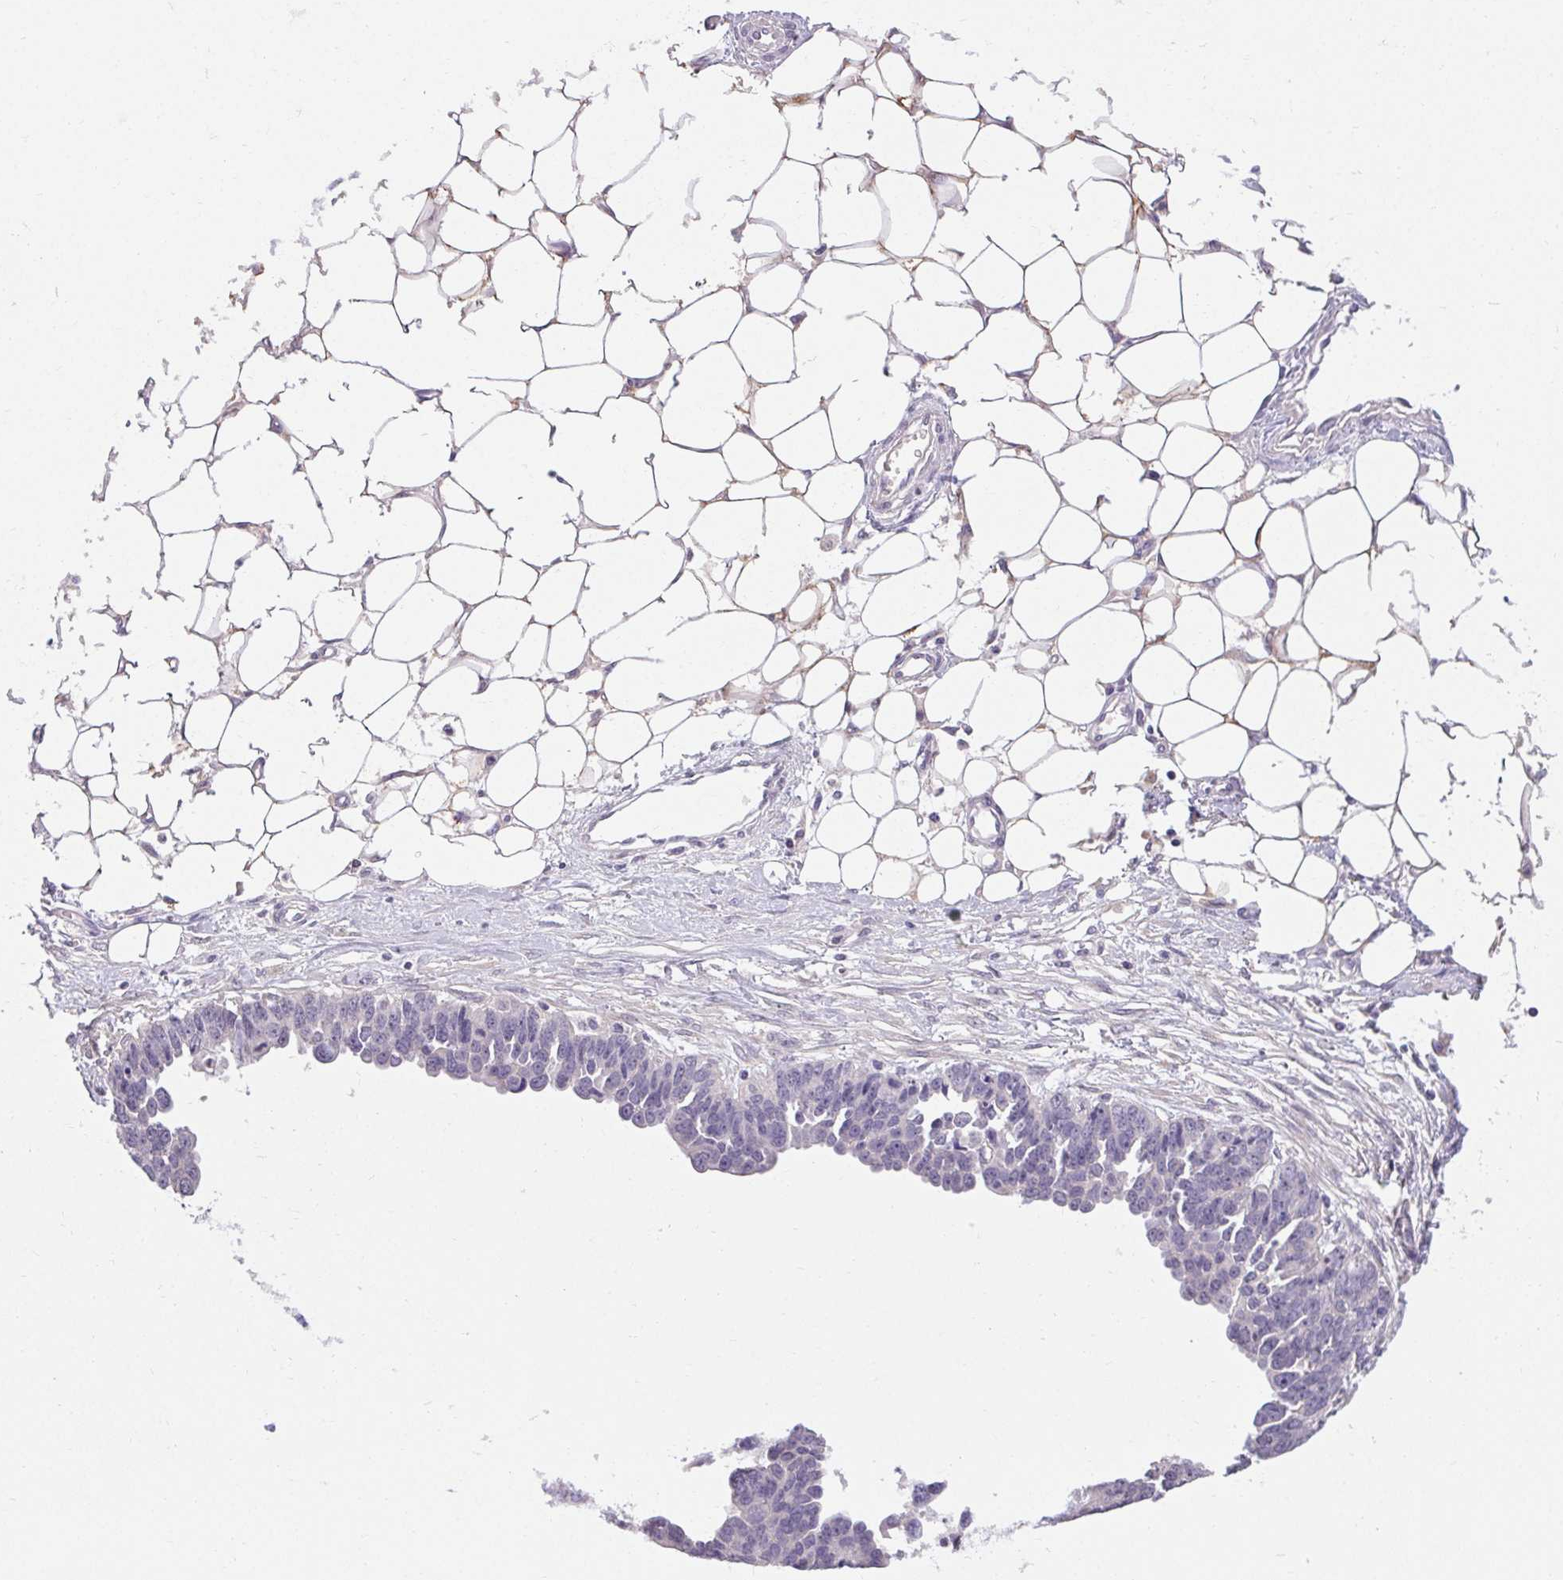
{"staining": {"intensity": "negative", "quantity": "none", "location": "none"}, "tissue": "ovarian cancer", "cell_type": "Tumor cells", "image_type": "cancer", "snomed": [{"axis": "morphology", "description": "Cystadenocarcinoma, serous, NOS"}, {"axis": "topography", "description": "Ovary"}], "caption": "An image of serous cystadenocarcinoma (ovarian) stained for a protein demonstrates no brown staining in tumor cells. (DAB IHC with hematoxylin counter stain).", "gene": "TMEM52B", "patient": {"sex": "female", "age": 76}}